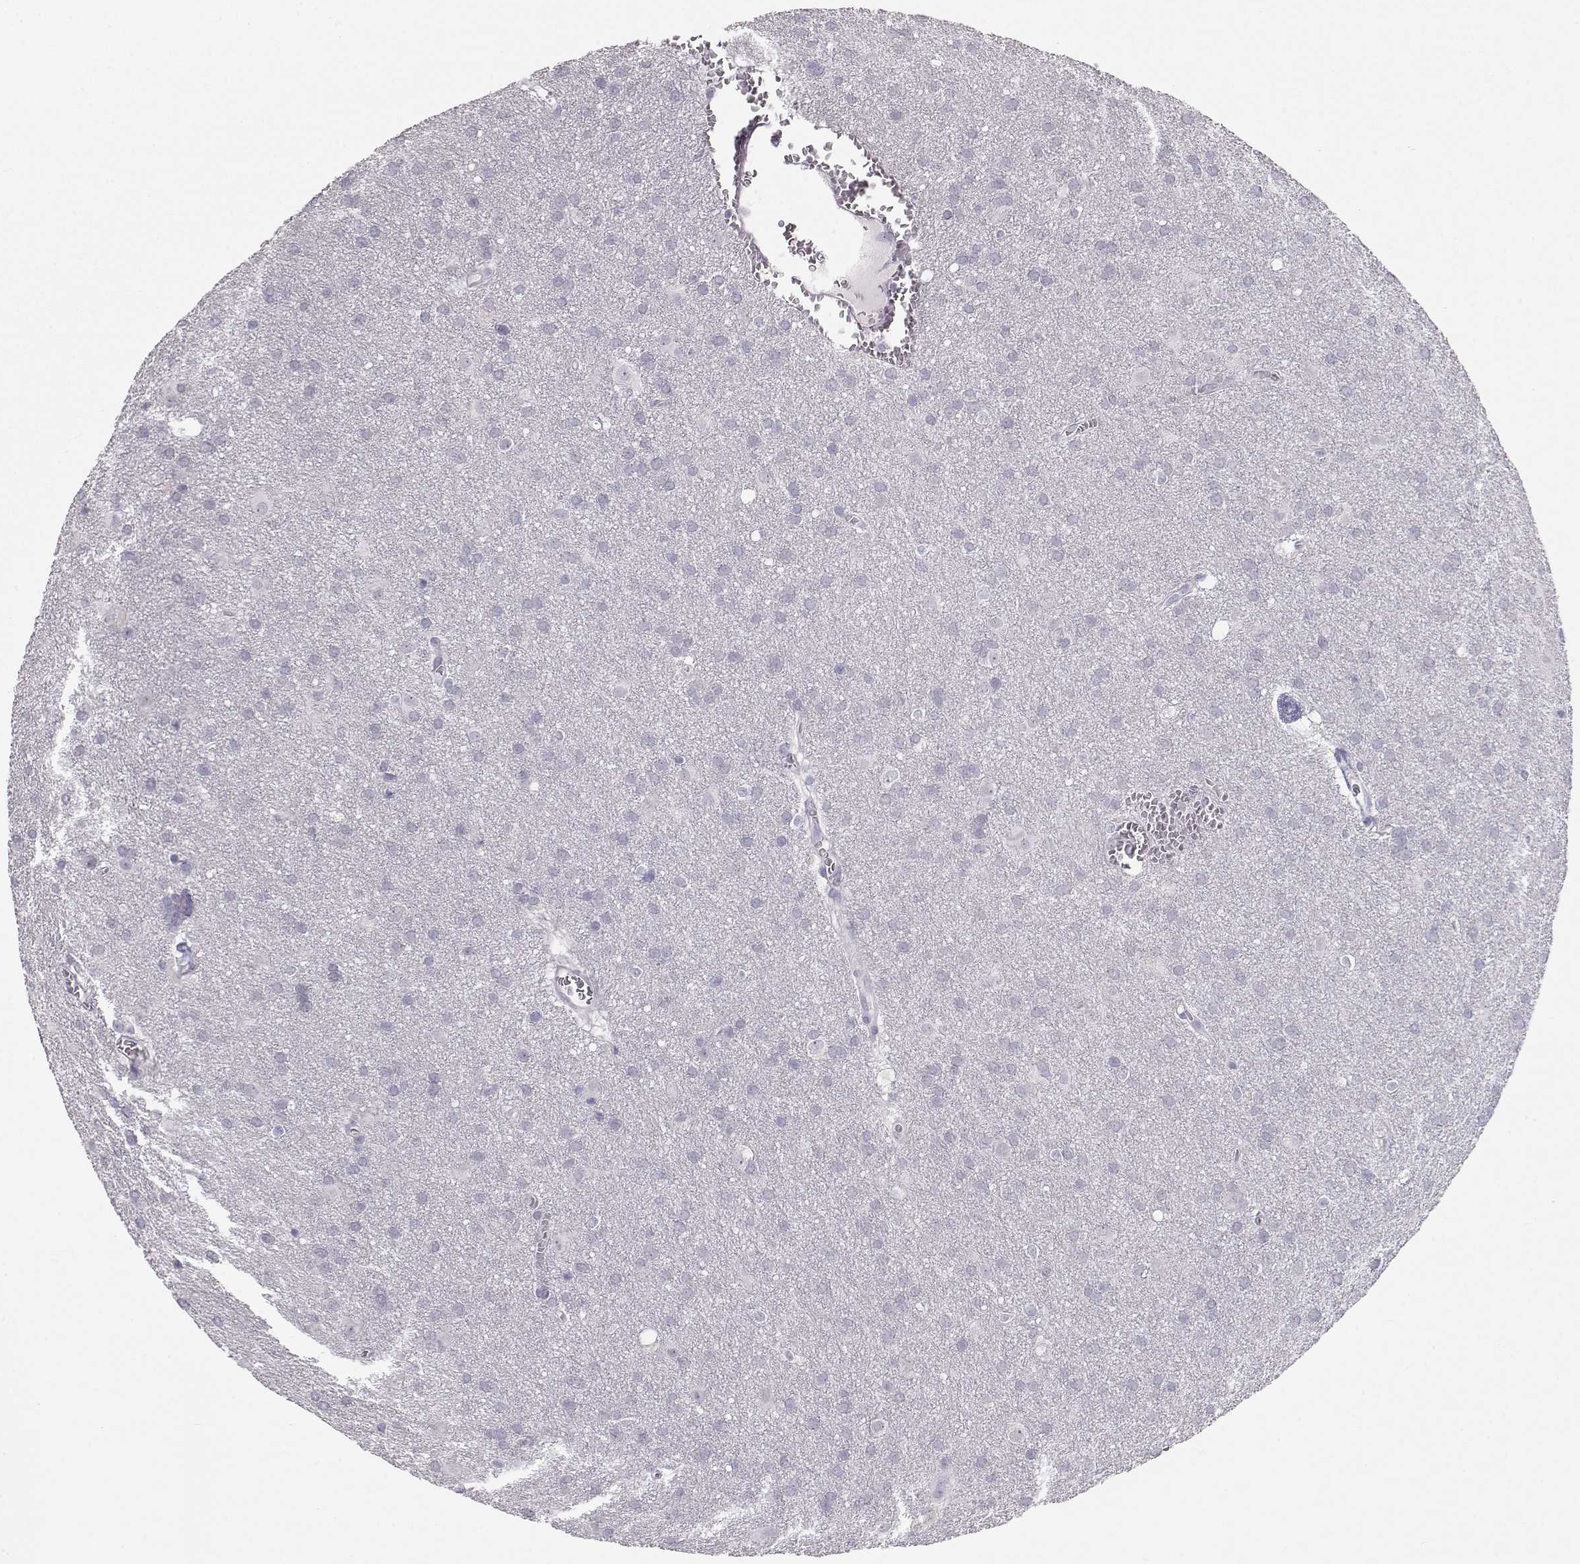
{"staining": {"intensity": "negative", "quantity": "none", "location": "none"}, "tissue": "glioma", "cell_type": "Tumor cells", "image_type": "cancer", "snomed": [{"axis": "morphology", "description": "Glioma, malignant, Low grade"}, {"axis": "topography", "description": "Brain"}], "caption": "IHC of human low-grade glioma (malignant) reveals no positivity in tumor cells.", "gene": "LAMB3", "patient": {"sex": "male", "age": 58}}